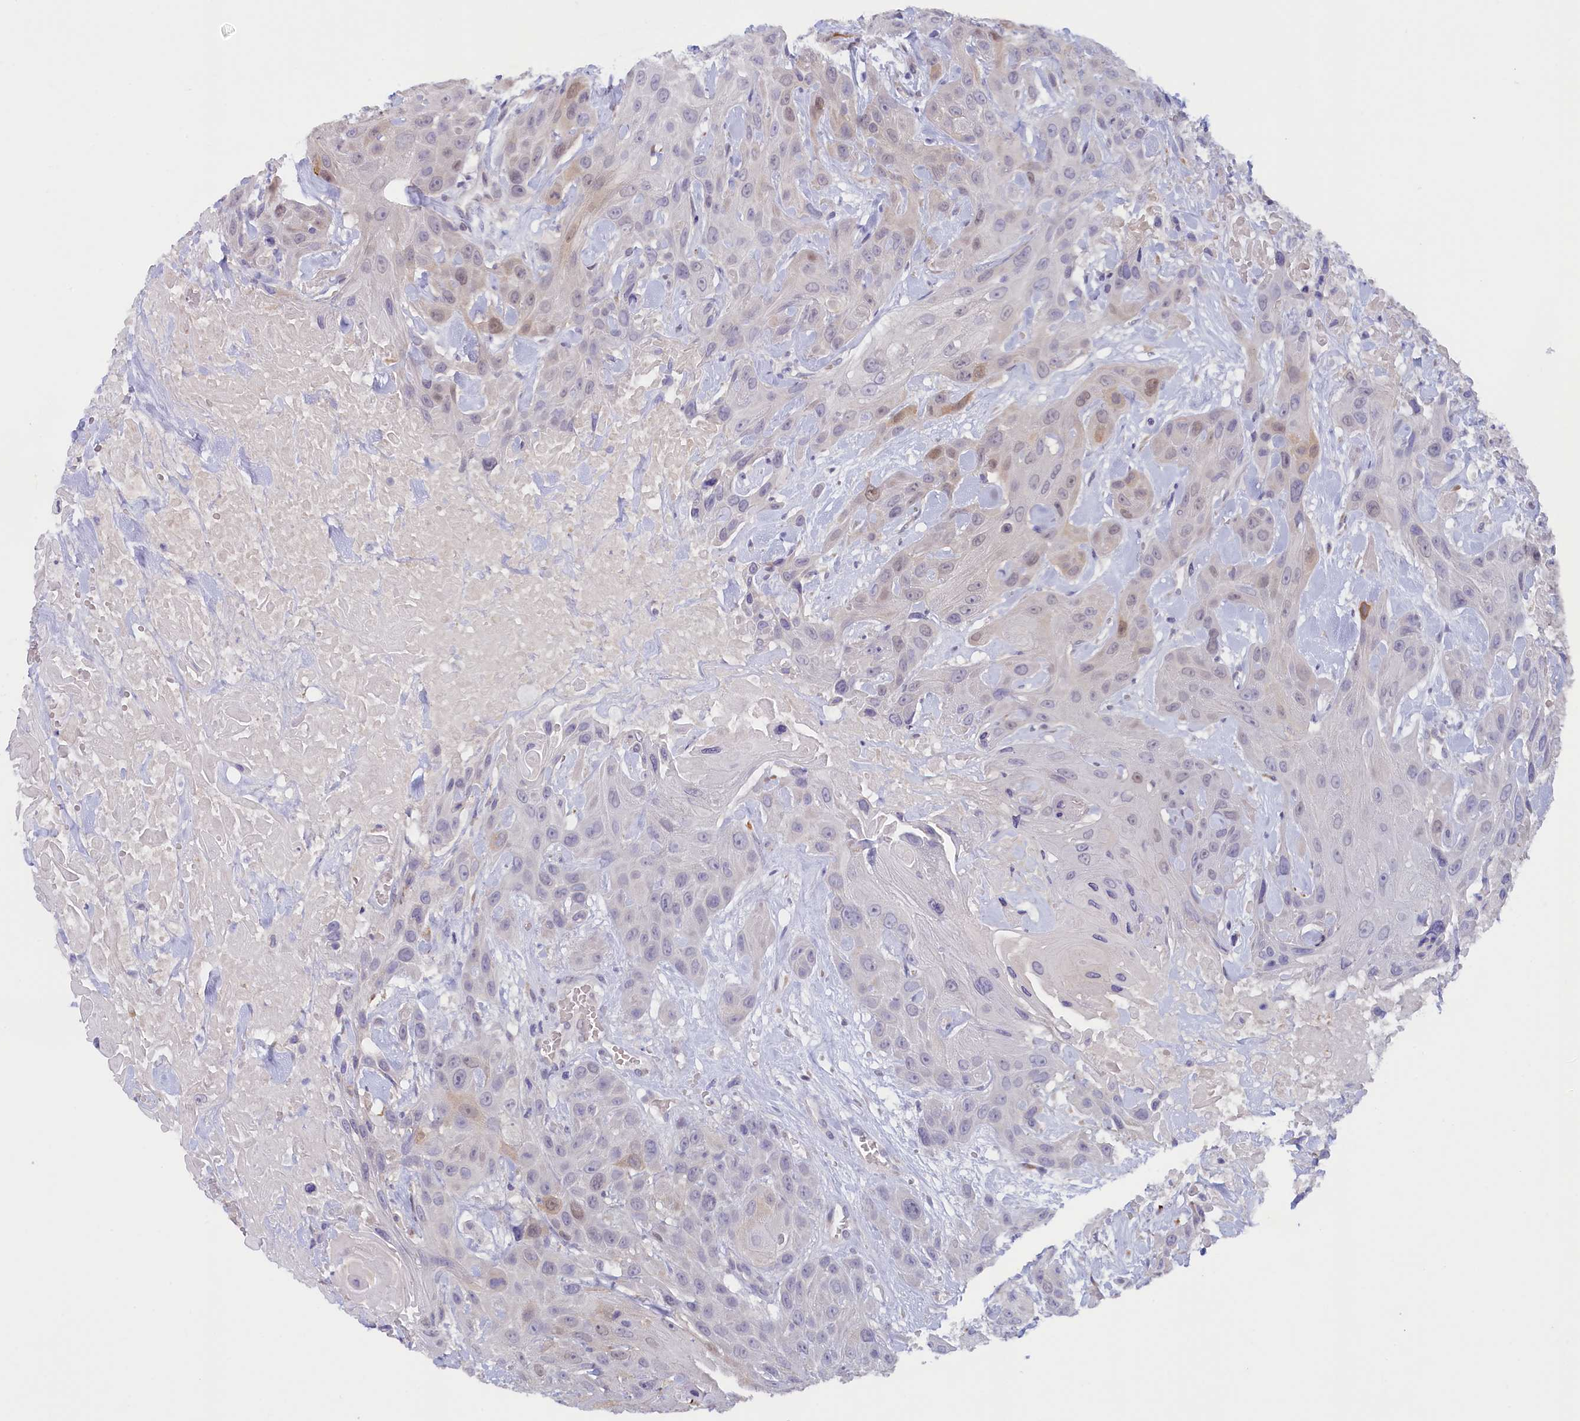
{"staining": {"intensity": "negative", "quantity": "none", "location": "none"}, "tissue": "head and neck cancer", "cell_type": "Tumor cells", "image_type": "cancer", "snomed": [{"axis": "morphology", "description": "Squamous cell carcinoma, NOS"}, {"axis": "topography", "description": "Head-Neck"}], "caption": "DAB (3,3'-diaminobenzidine) immunohistochemical staining of human squamous cell carcinoma (head and neck) exhibits no significant staining in tumor cells. Brightfield microscopy of immunohistochemistry stained with DAB (brown) and hematoxylin (blue), captured at high magnification.", "gene": "ZSWIM4", "patient": {"sex": "male", "age": 81}}